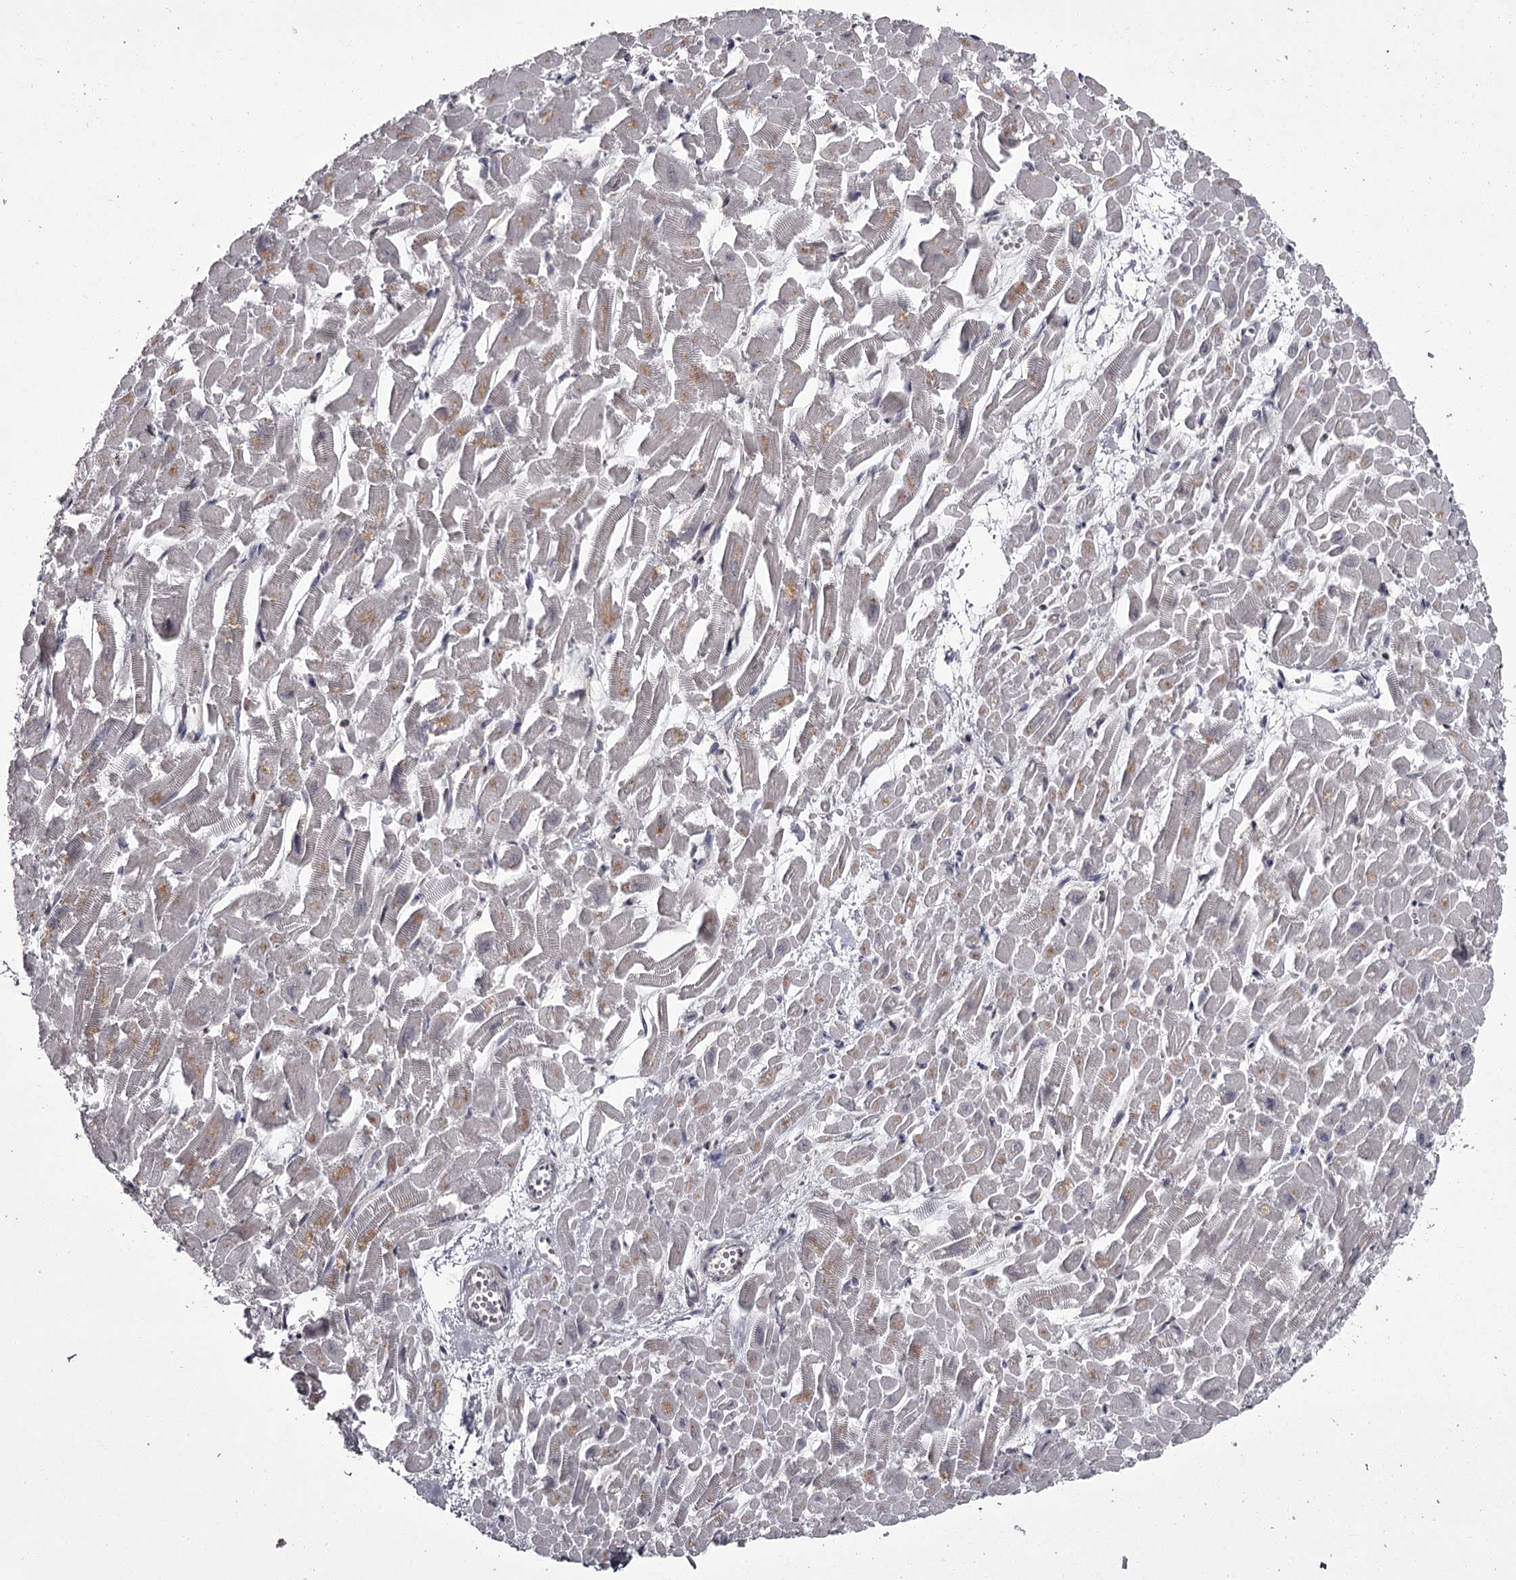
{"staining": {"intensity": "weak", "quantity": "<25%", "location": "cytoplasmic/membranous"}, "tissue": "heart muscle", "cell_type": "Cardiomyocytes", "image_type": "normal", "snomed": [{"axis": "morphology", "description": "Normal tissue, NOS"}, {"axis": "topography", "description": "Heart"}], "caption": "High magnification brightfield microscopy of benign heart muscle stained with DAB (3,3'-diaminobenzidine) (brown) and counterstained with hematoxylin (blue): cardiomyocytes show no significant staining.", "gene": "CCDC92", "patient": {"sex": "male", "age": 54}}